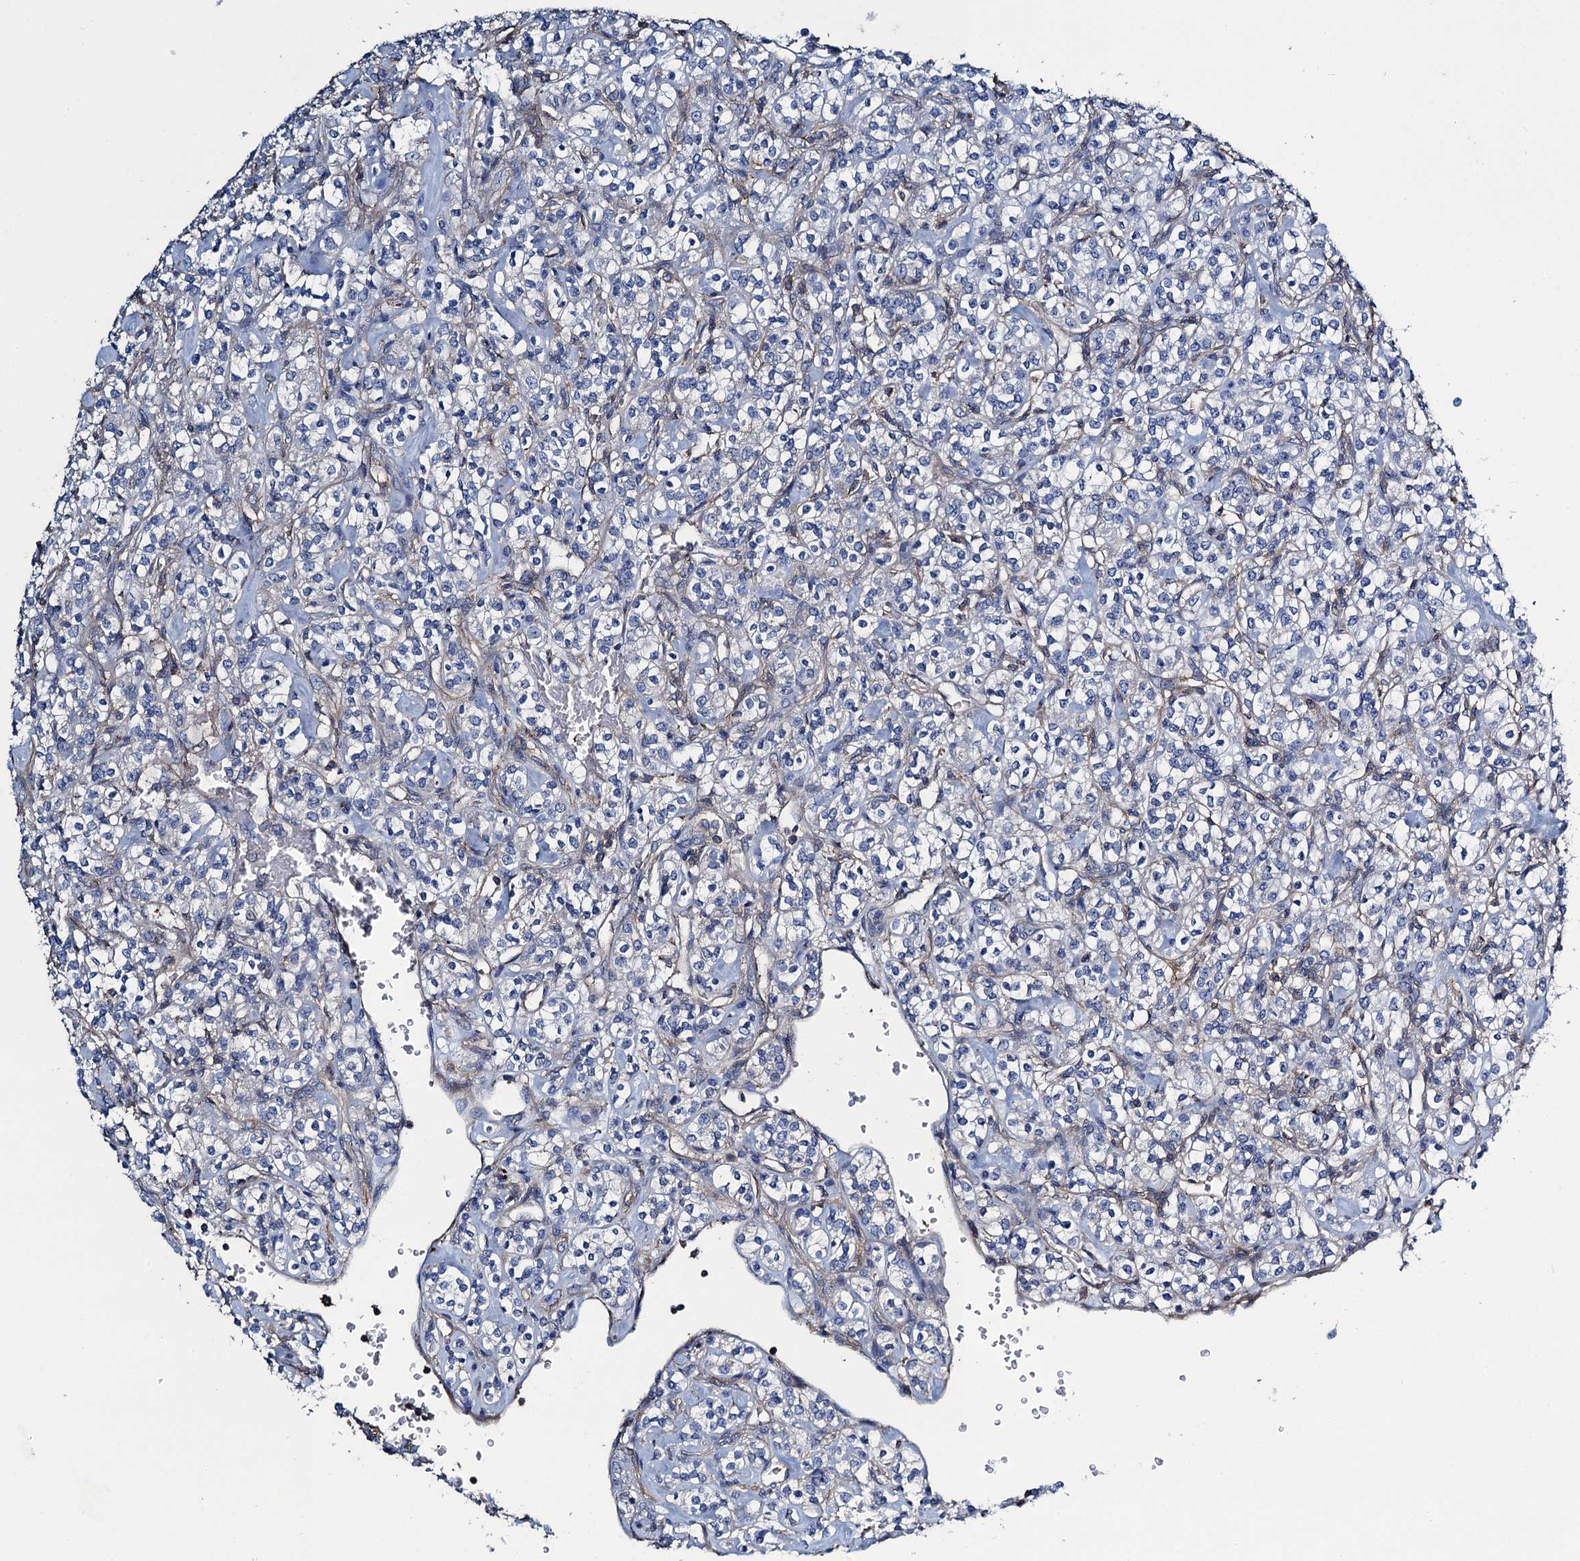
{"staining": {"intensity": "negative", "quantity": "none", "location": "none"}, "tissue": "renal cancer", "cell_type": "Tumor cells", "image_type": "cancer", "snomed": [{"axis": "morphology", "description": "Adenocarcinoma, NOS"}, {"axis": "topography", "description": "Kidney"}], "caption": "Protein analysis of renal cancer (adenocarcinoma) exhibits no significant positivity in tumor cells.", "gene": "PROSER2", "patient": {"sex": "male", "age": 77}}